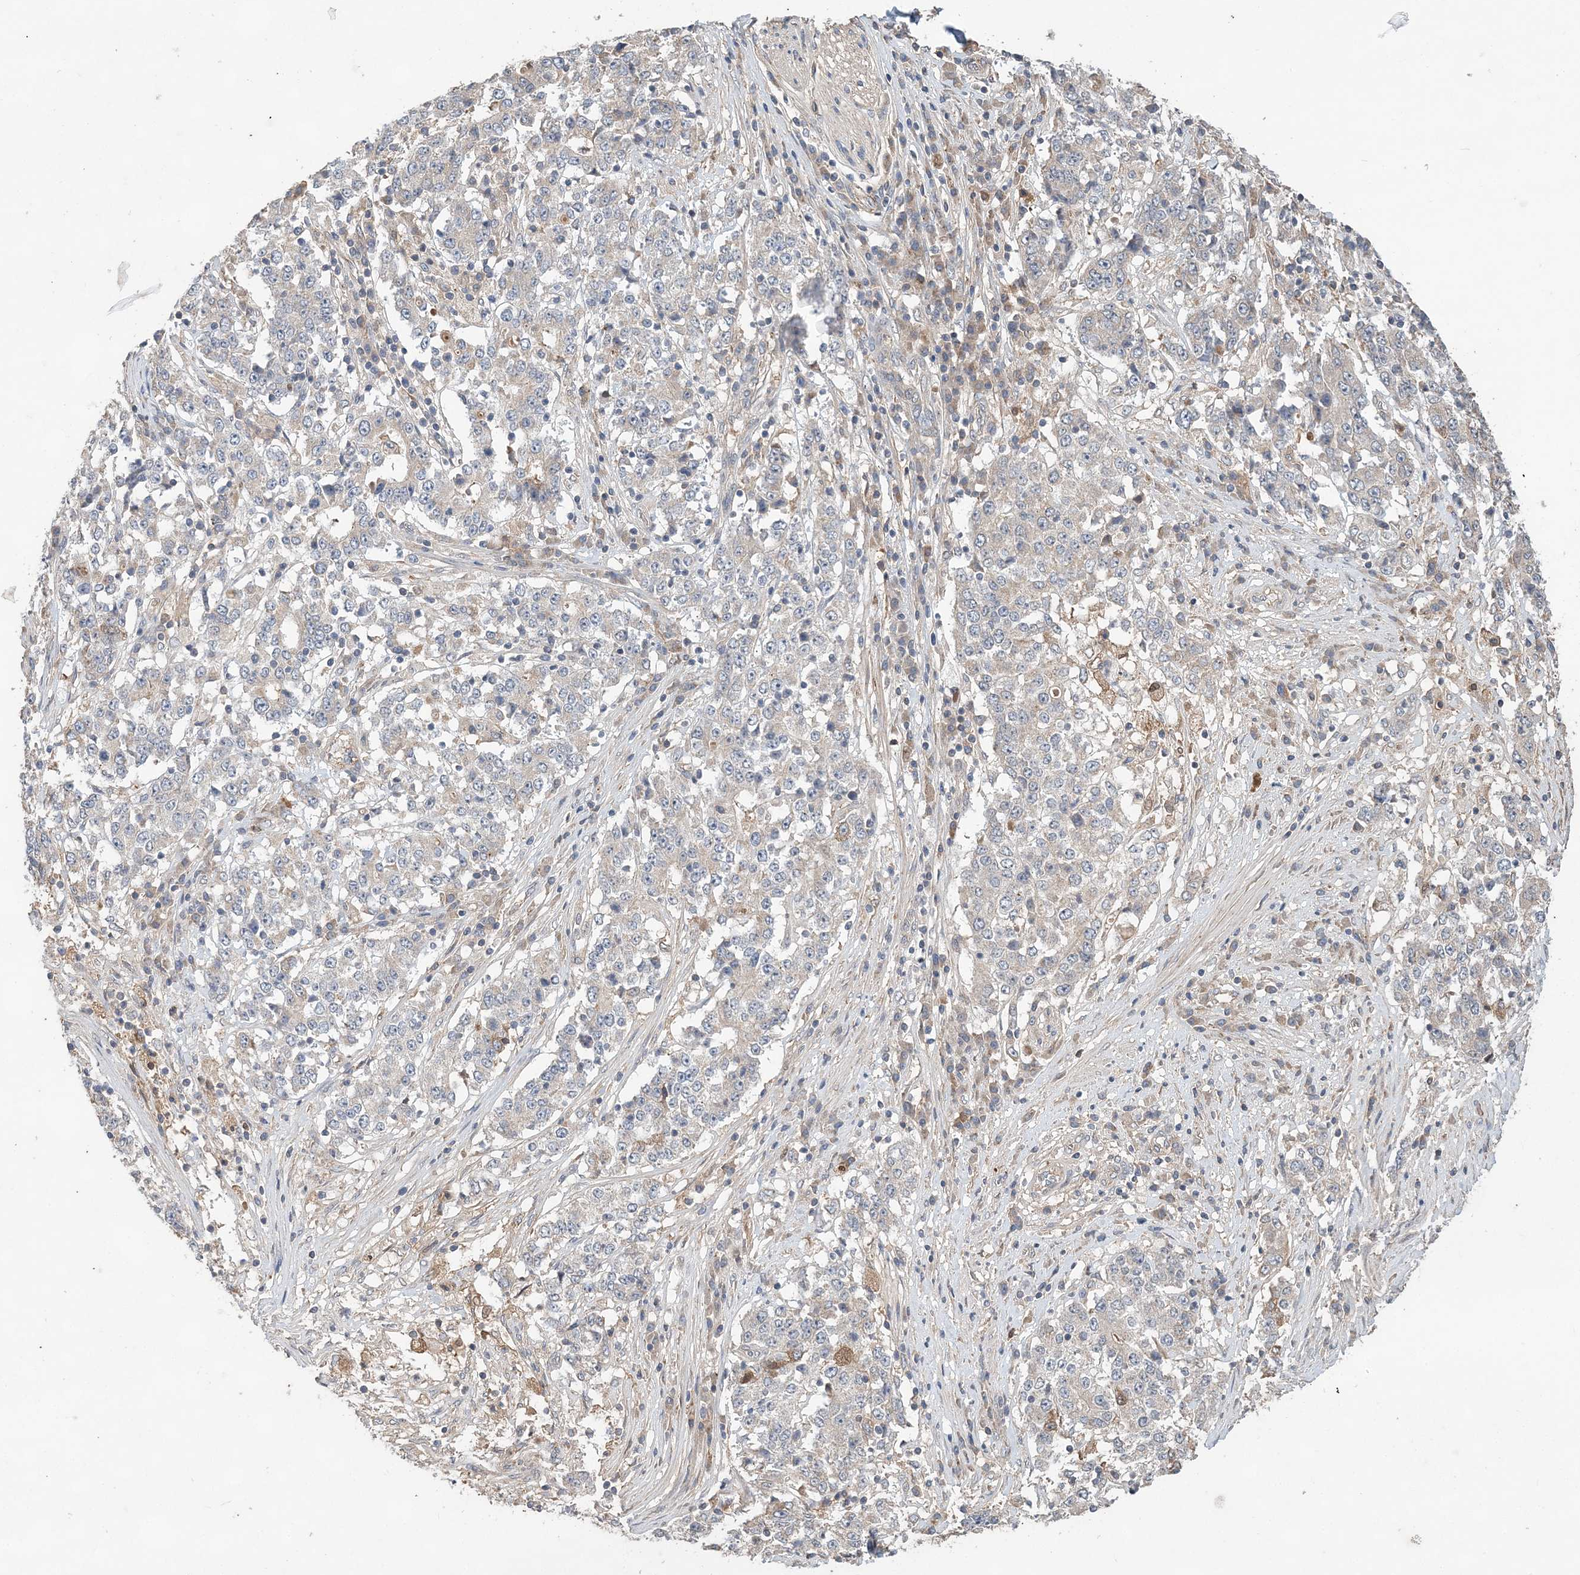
{"staining": {"intensity": "negative", "quantity": "none", "location": "none"}, "tissue": "stomach cancer", "cell_type": "Tumor cells", "image_type": "cancer", "snomed": [{"axis": "morphology", "description": "Adenocarcinoma, NOS"}, {"axis": "topography", "description": "Stomach"}], "caption": "DAB (3,3'-diaminobenzidine) immunohistochemical staining of human adenocarcinoma (stomach) reveals no significant expression in tumor cells. Brightfield microscopy of IHC stained with DAB (brown) and hematoxylin (blue), captured at high magnification.", "gene": "SYCP3", "patient": {"sex": "male", "age": 59}}